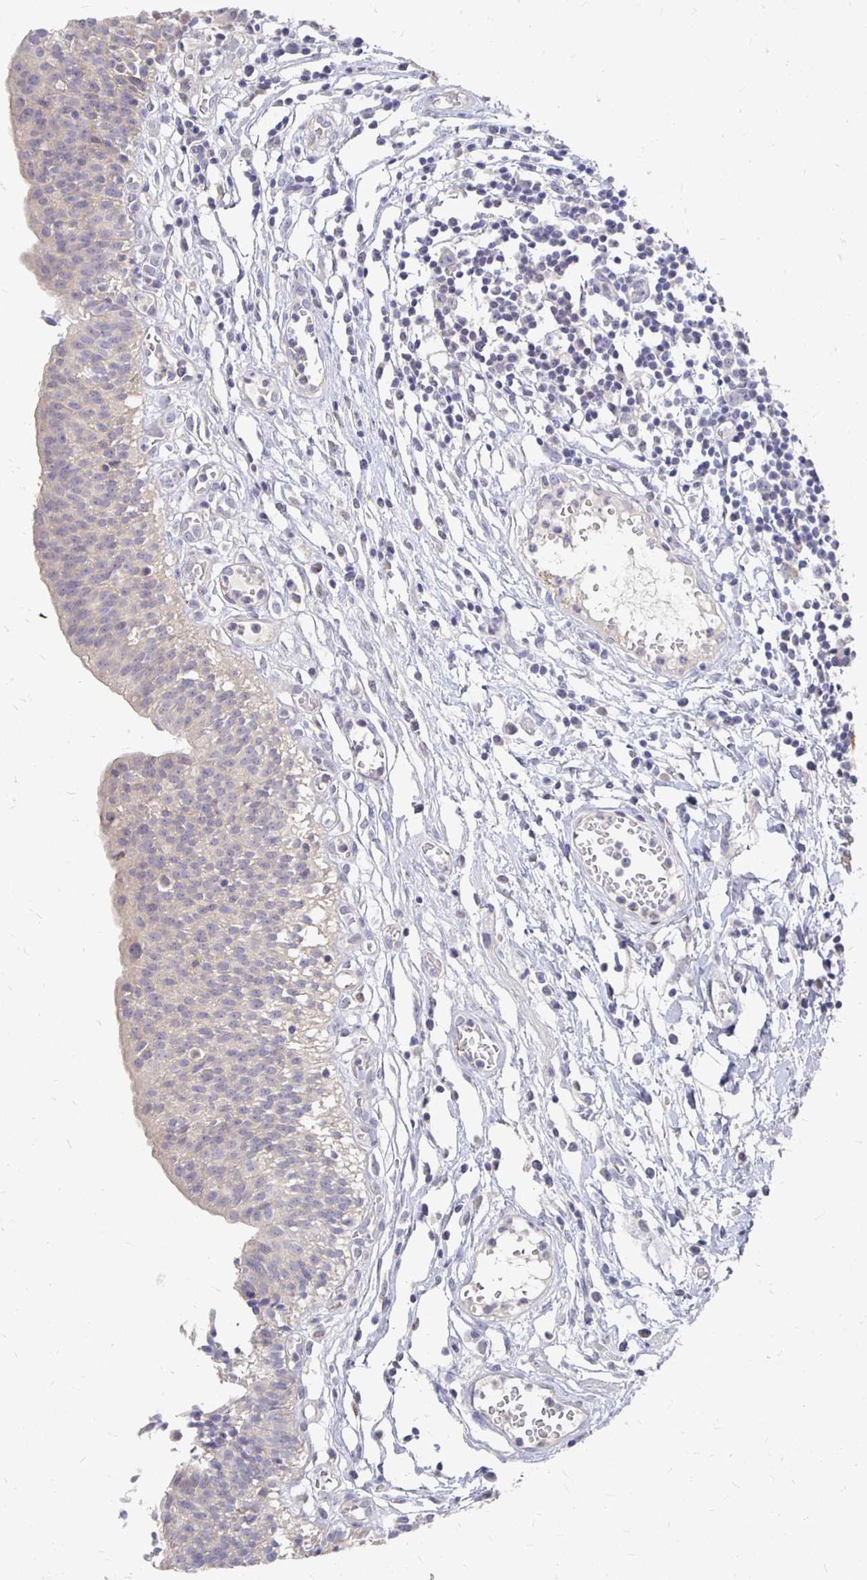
{"staining": {"intensity": "negative", "quantity": "none", "location": "none"}, "tissue": "urinary bladder", "cell_type": "Urothelial cells", "image_type": "normal", "snomed": [{"axis": "morphology", "description": "Normal tissue, NOS"}, {"axis": "topography", "description": "Urinary bladder"}], "caption": "Urothelial cells are negative for brown protein staining in unremarkable urinary bladder.", "gene": "FKRP", "patient": {"sex": "male", "age": 64}}